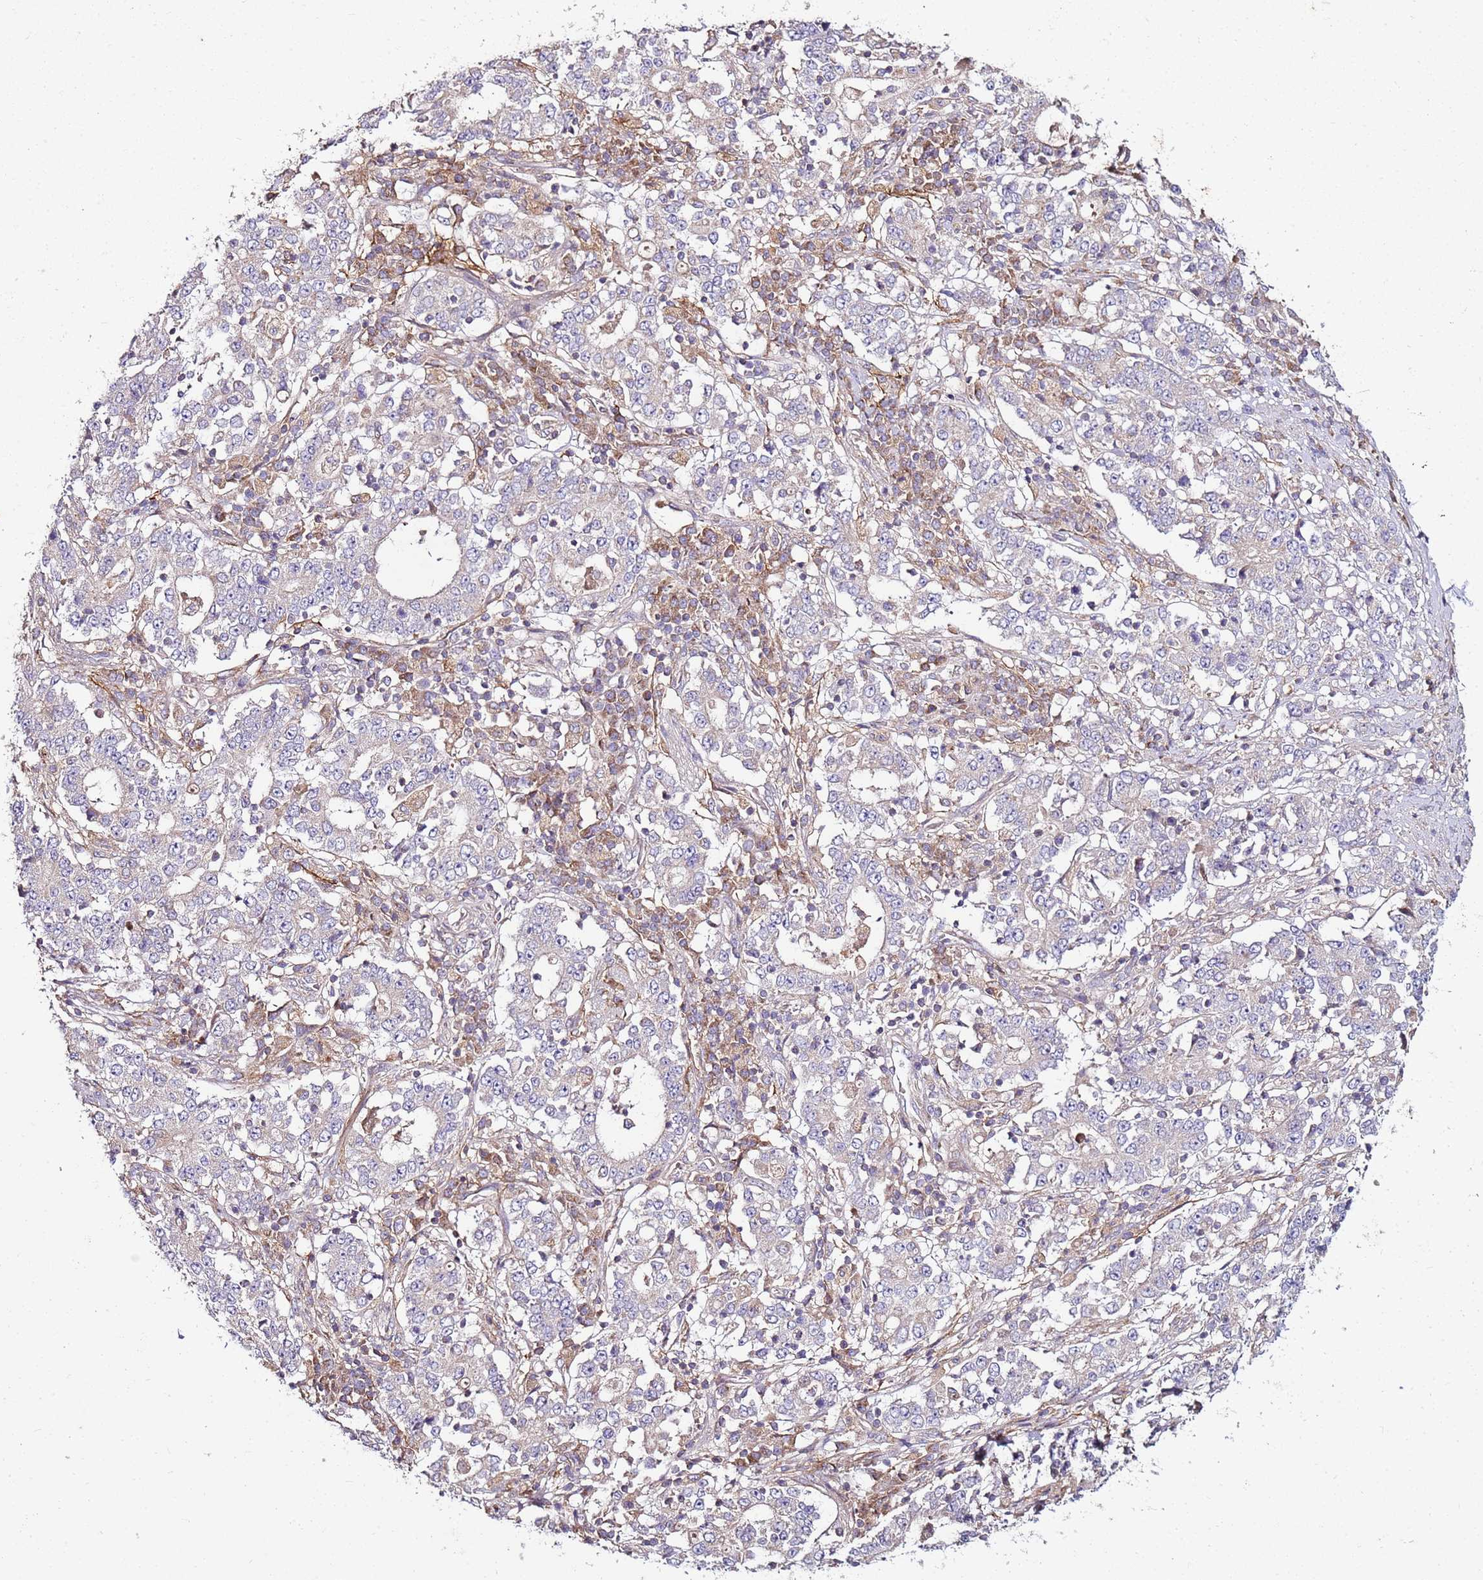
{"staining": {"intensity": "weak", "quantity": "<25%", "location": "cytoplasmic/membranous"}, "tissue": "stomach cancer", "cell_type": "Tumor cells", "image_type": "cancer", "snomed": [{"axis": "morphology", "description": "Adenocarcinoma, NOS"}, {"axis": "topography", "description": "Stomach"}], "caption": "Immunohistochemistry (IHC) photomicrograph of human adenocarcinoma (stomach) stained for a protein (brown), which reveals no staining in tumor cells.", "gene": "KRTAP21-3", "patient": {"sex": "male", "age": 59}}